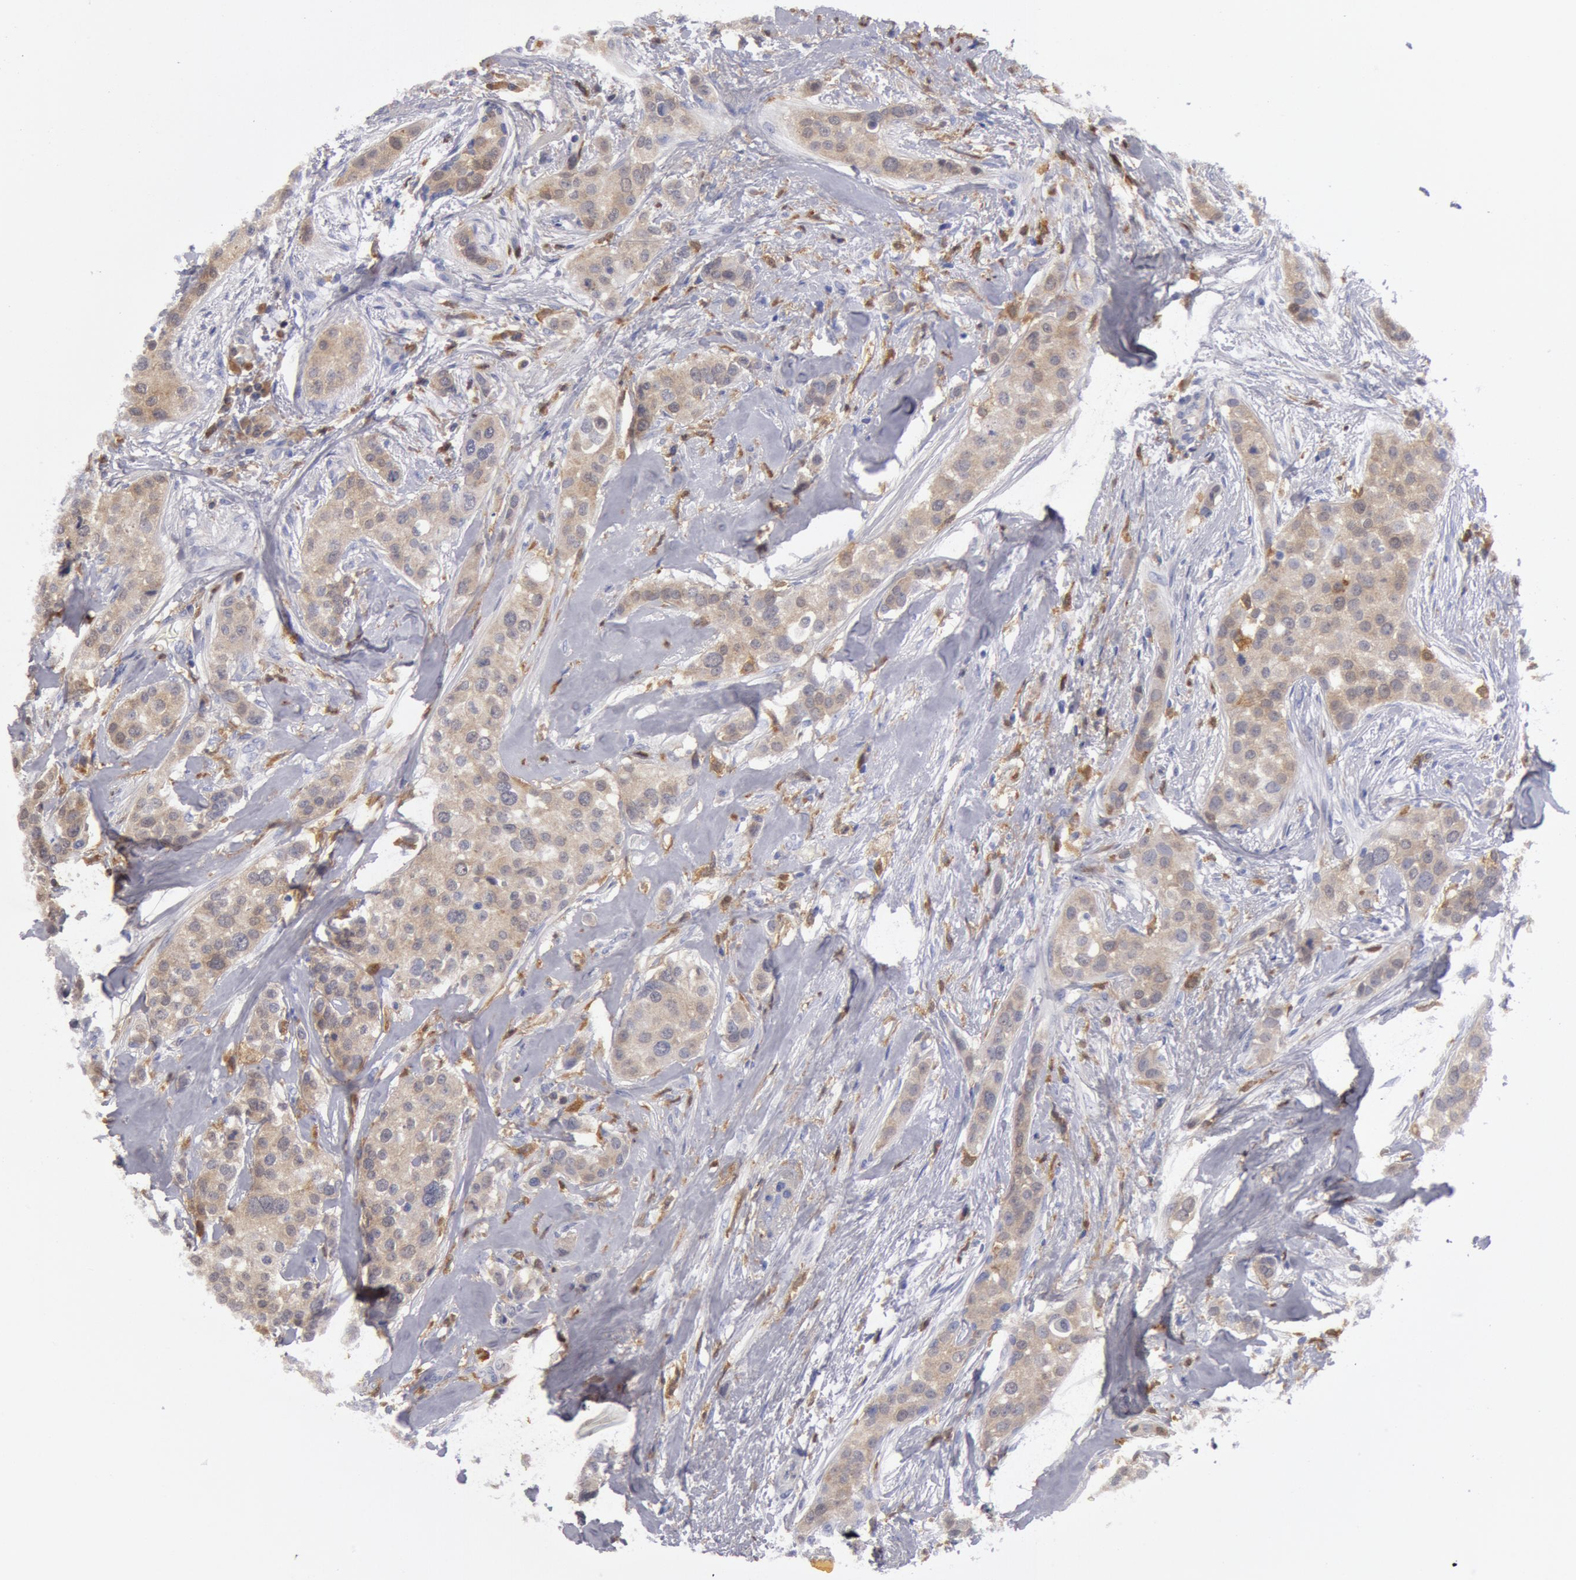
{"staining": {"intensity": "moderate", "quantity": ">75%", "location": "cytoplasmic/membranous"}, "tissue": "breast cancer", "cell_type": "Tumor cells", "image_type": "cancer", "snomed": [{"axis": "morphology", "description": "Duct carcinoma"}, {"axis": "topography", "description": "Breast"}], "caption": "DAB immunohistochemical staining of human infiltrating ductal carcinoma (breast) reveals moderate cytoplasmic/membranous protein positivity in about >75% of tumor cells.", "gene": "SYK", "patient": {"sex": "female", "age": 45}}